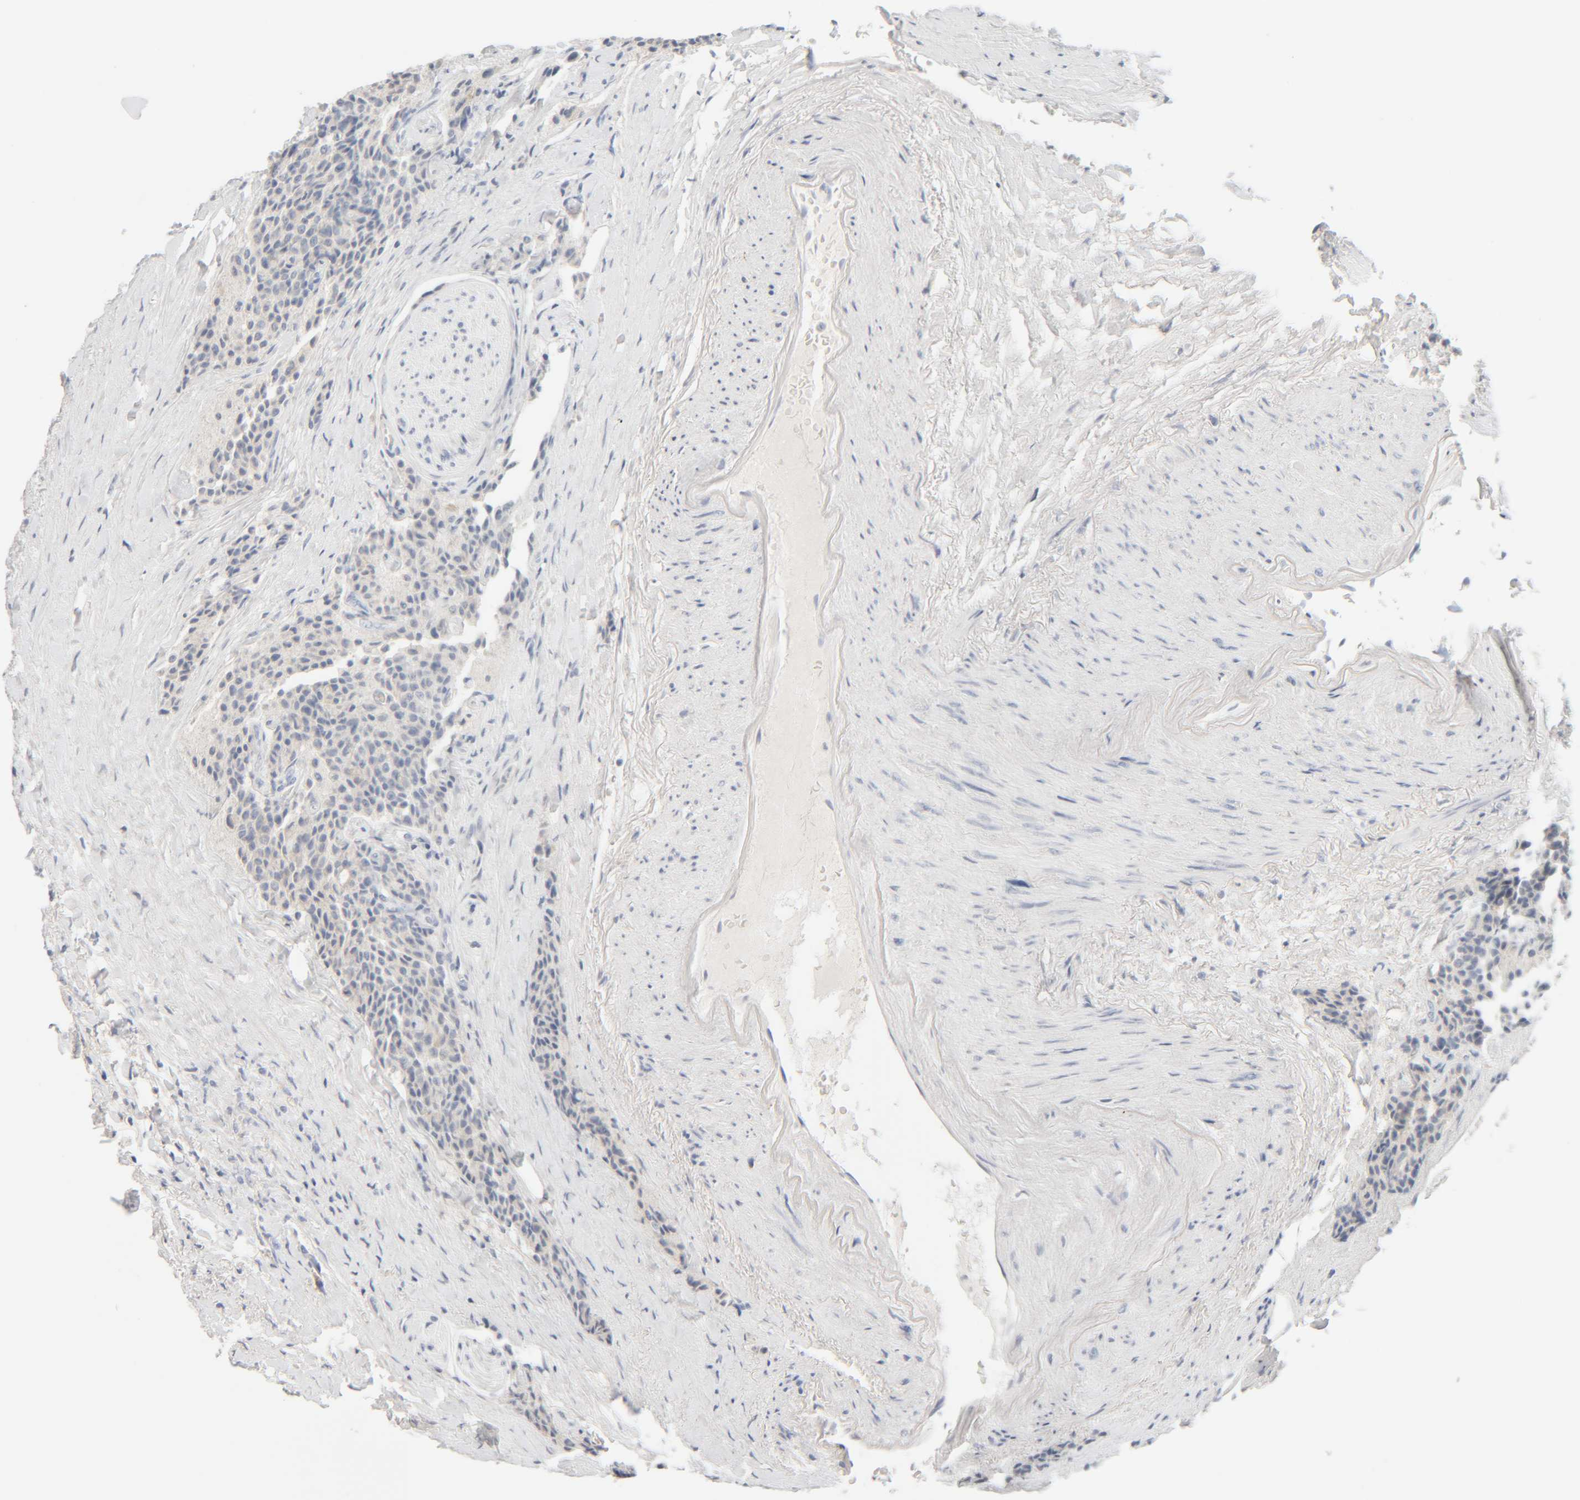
{"staining": {"intensity": "negative", "quantity": "none", "location": "none"}, "tissue": "carcinoid", "cell_type": "Tumor cells", "image_type": "cancer", "snomed": [{"axis": "morphology", "description": "Carcinoid, malignant, NOS"}, {"axis": "topography", "description": "Colon"}], "caption": "Carcinoid was stained to show a protein in brown. There is no significant positivity in tumor cells. Nuclei are stained in blue.", "gene": "RIDA", "patient": {"sex": "female", "age": 61}}